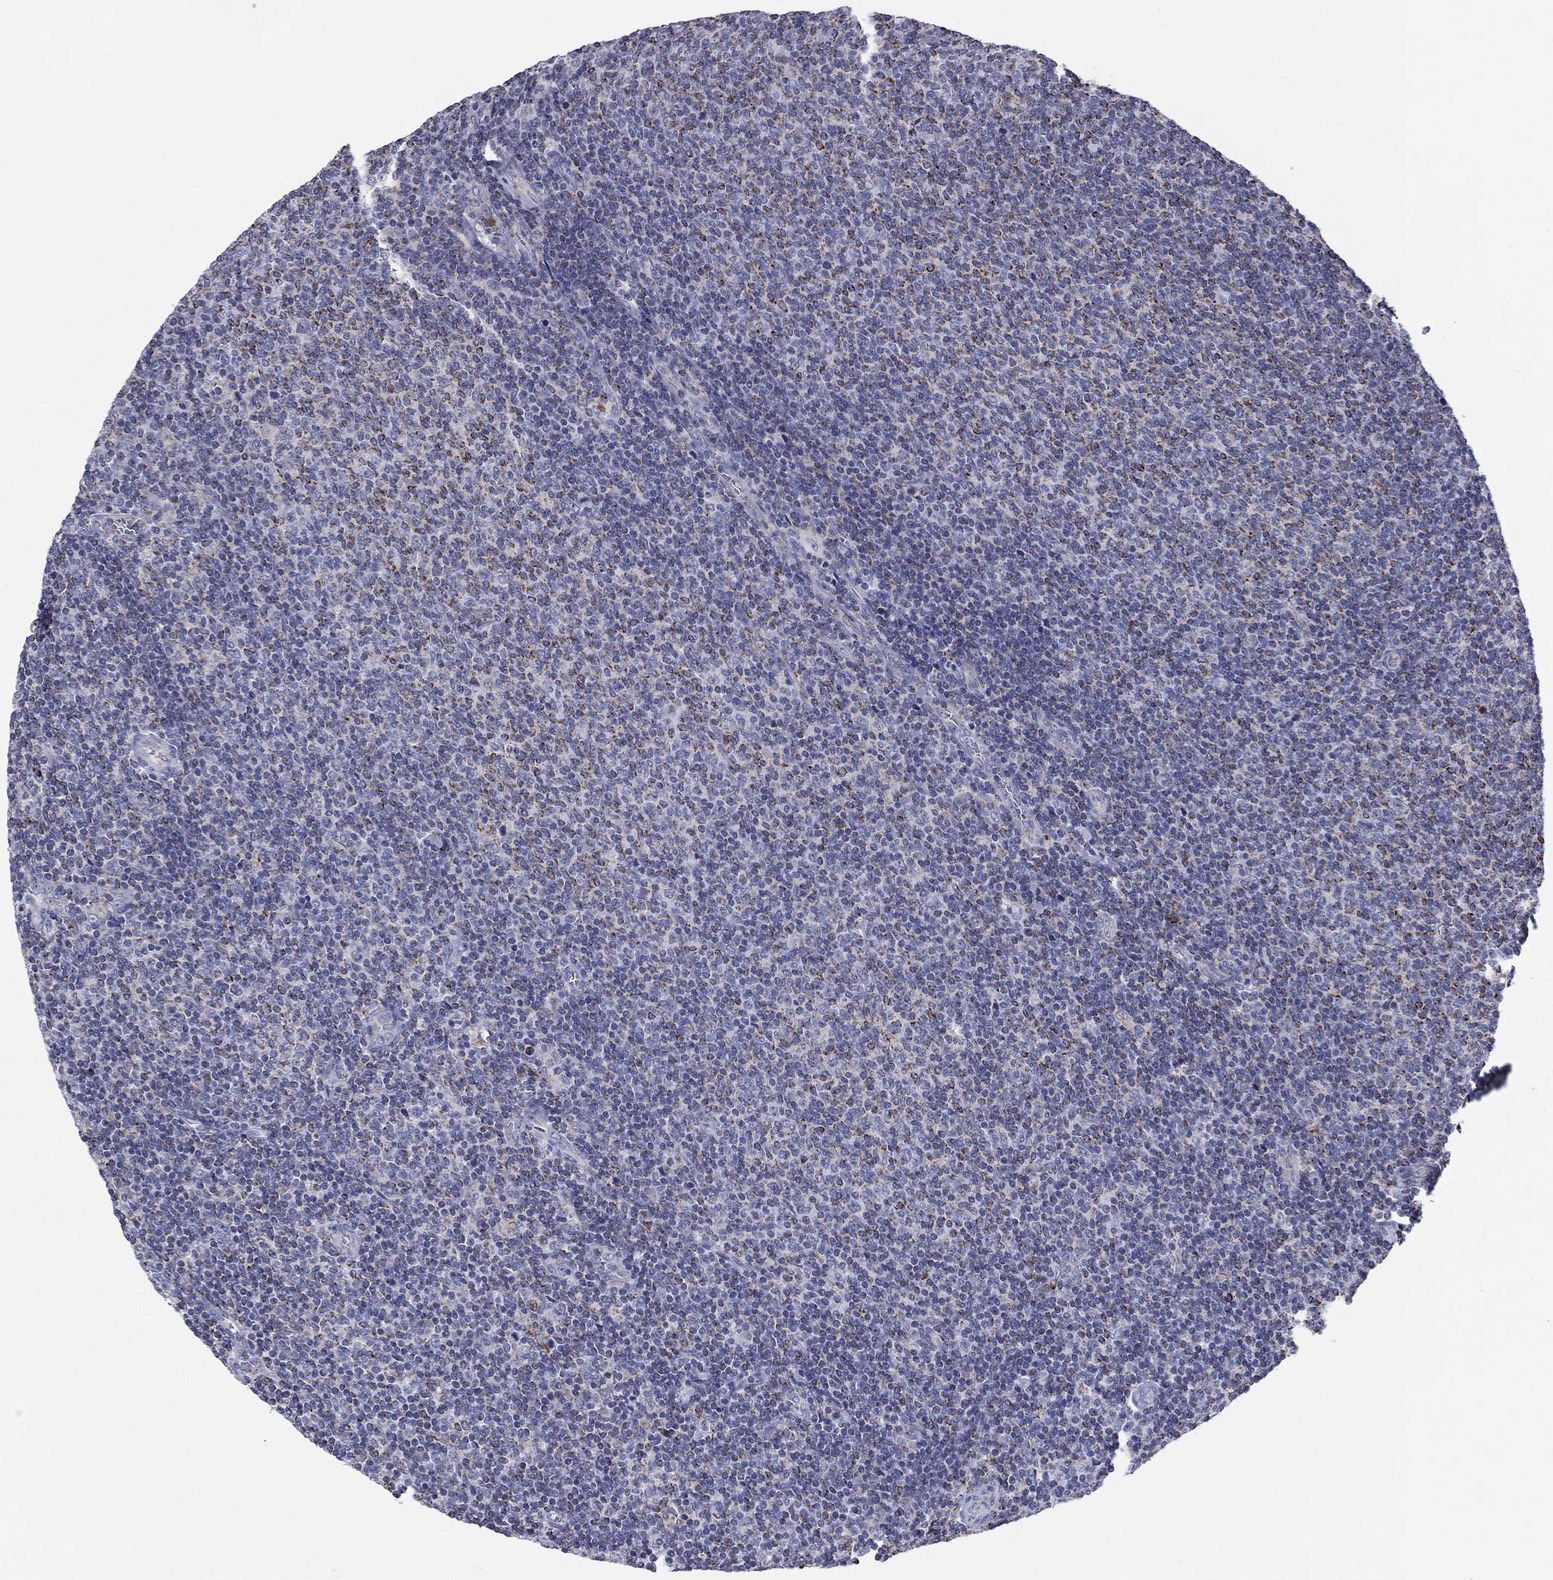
{"staining": {"intensity": "moderate", "quantity": "<25%", "location": "cytoplasmic/membranous"}, "tissue": "lymphoma", "cell_type": "Tumor cells", "image_type": "cancer", "snomed": [{"axis": "morphology", "description": "Malignant lymphoma, non-Hodgkin's type, Low grade"}, {"axis": "topography", "description": "Lymph node"}], "caption": "Immunohistochemical staining of lymphoma exhibits moderate cytoplasmic/membranous protein staining in about <25% of tumor cells. Nuclei are stained in blue.", "gene": "NDUFA4L2", "patient": {"sex": "male", "age": 52}}